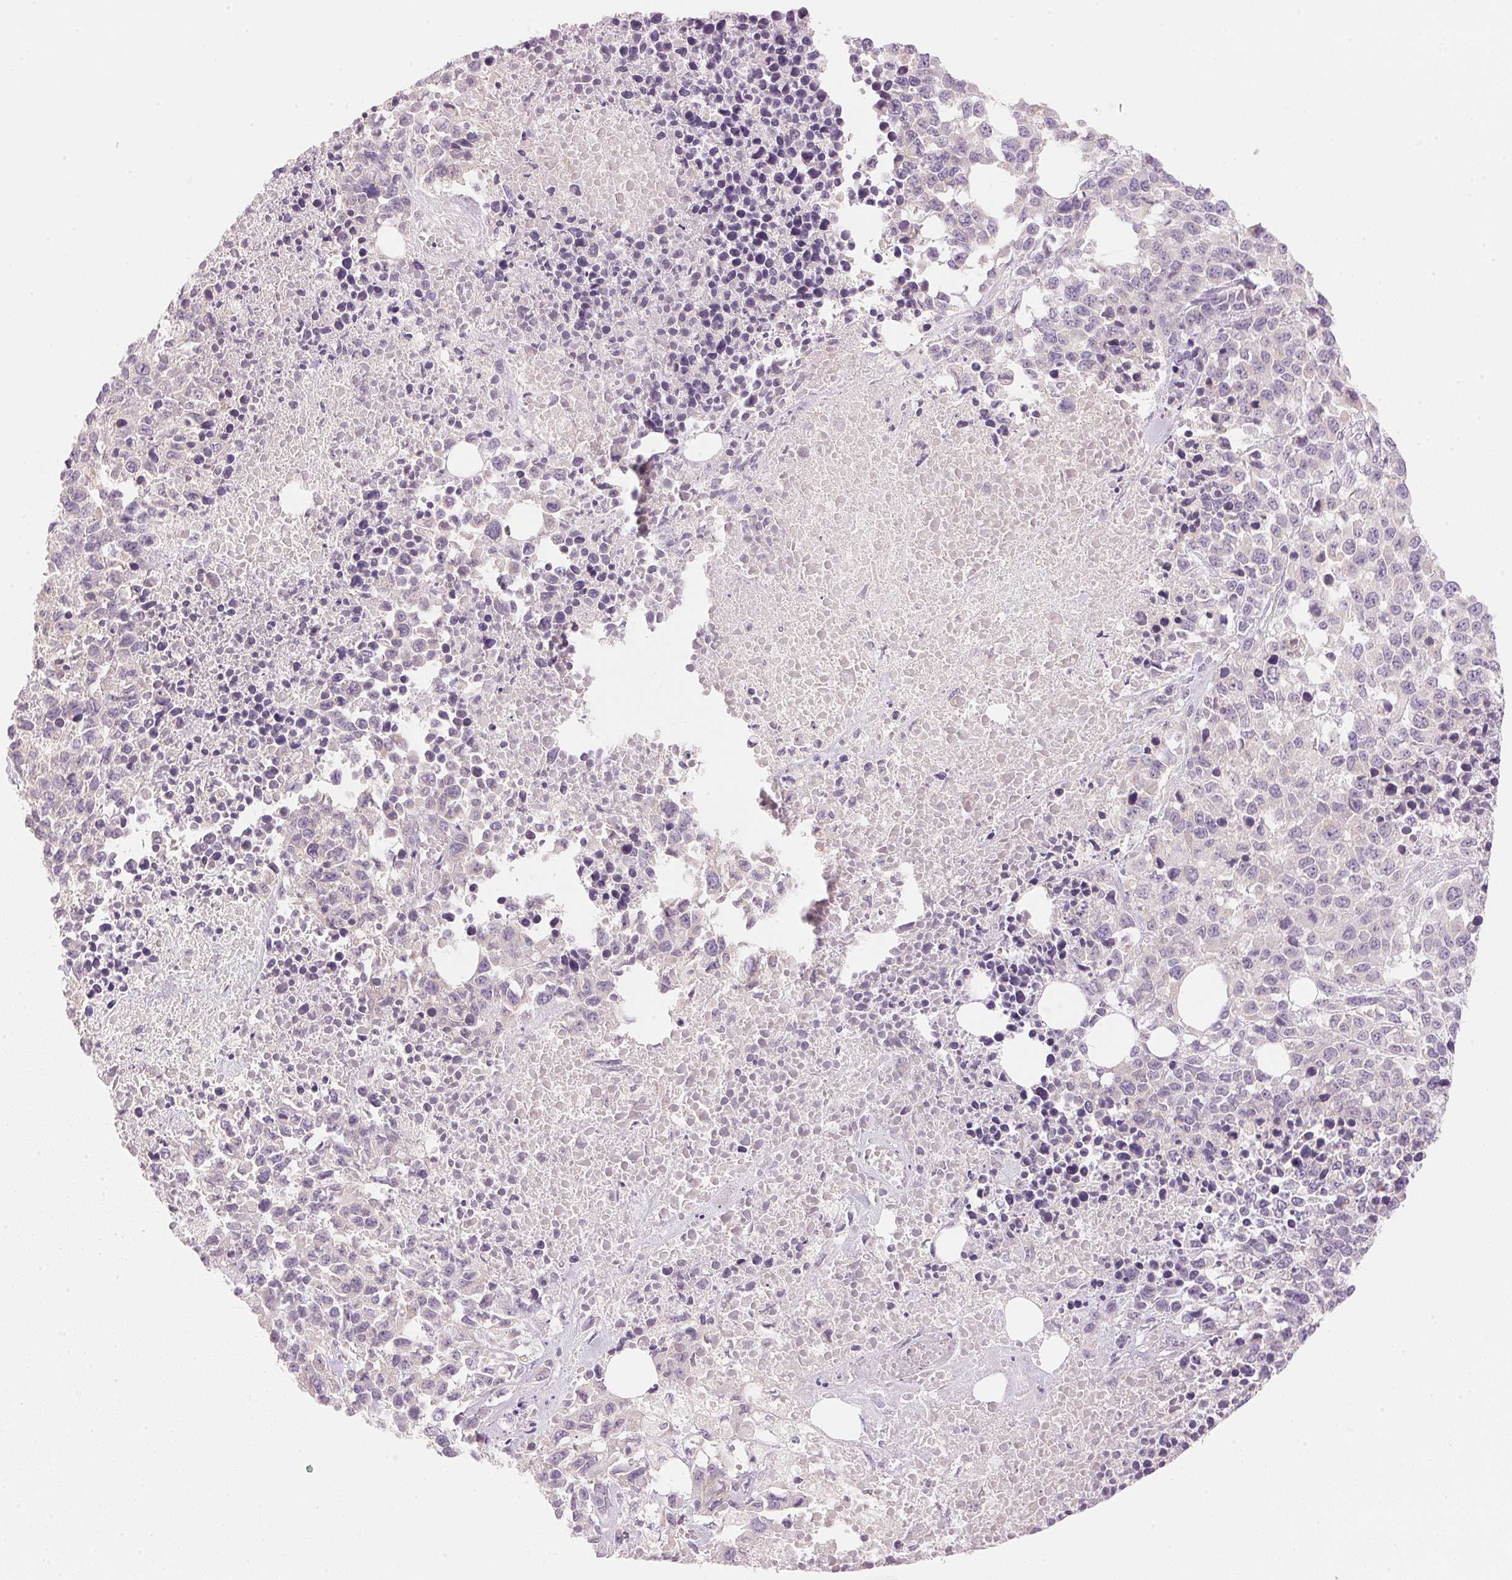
{"staining": {"intensity": "negative", "quantity": "none", "location": "none"}, "tissue": "melanoma", "cell_type": "Tumor cells", "image_type": "cancer", "snomed": [{"axis": "morphology", "description": "Malignant melanoma, Metastatic site"}, {"axis": "topography", "description": "Skin"}], "caption": "An image of human melanoma is negative for staining in tumor cells.", "gene": "CYP11B1", "patient": {"sex": "male", "age": 84}}